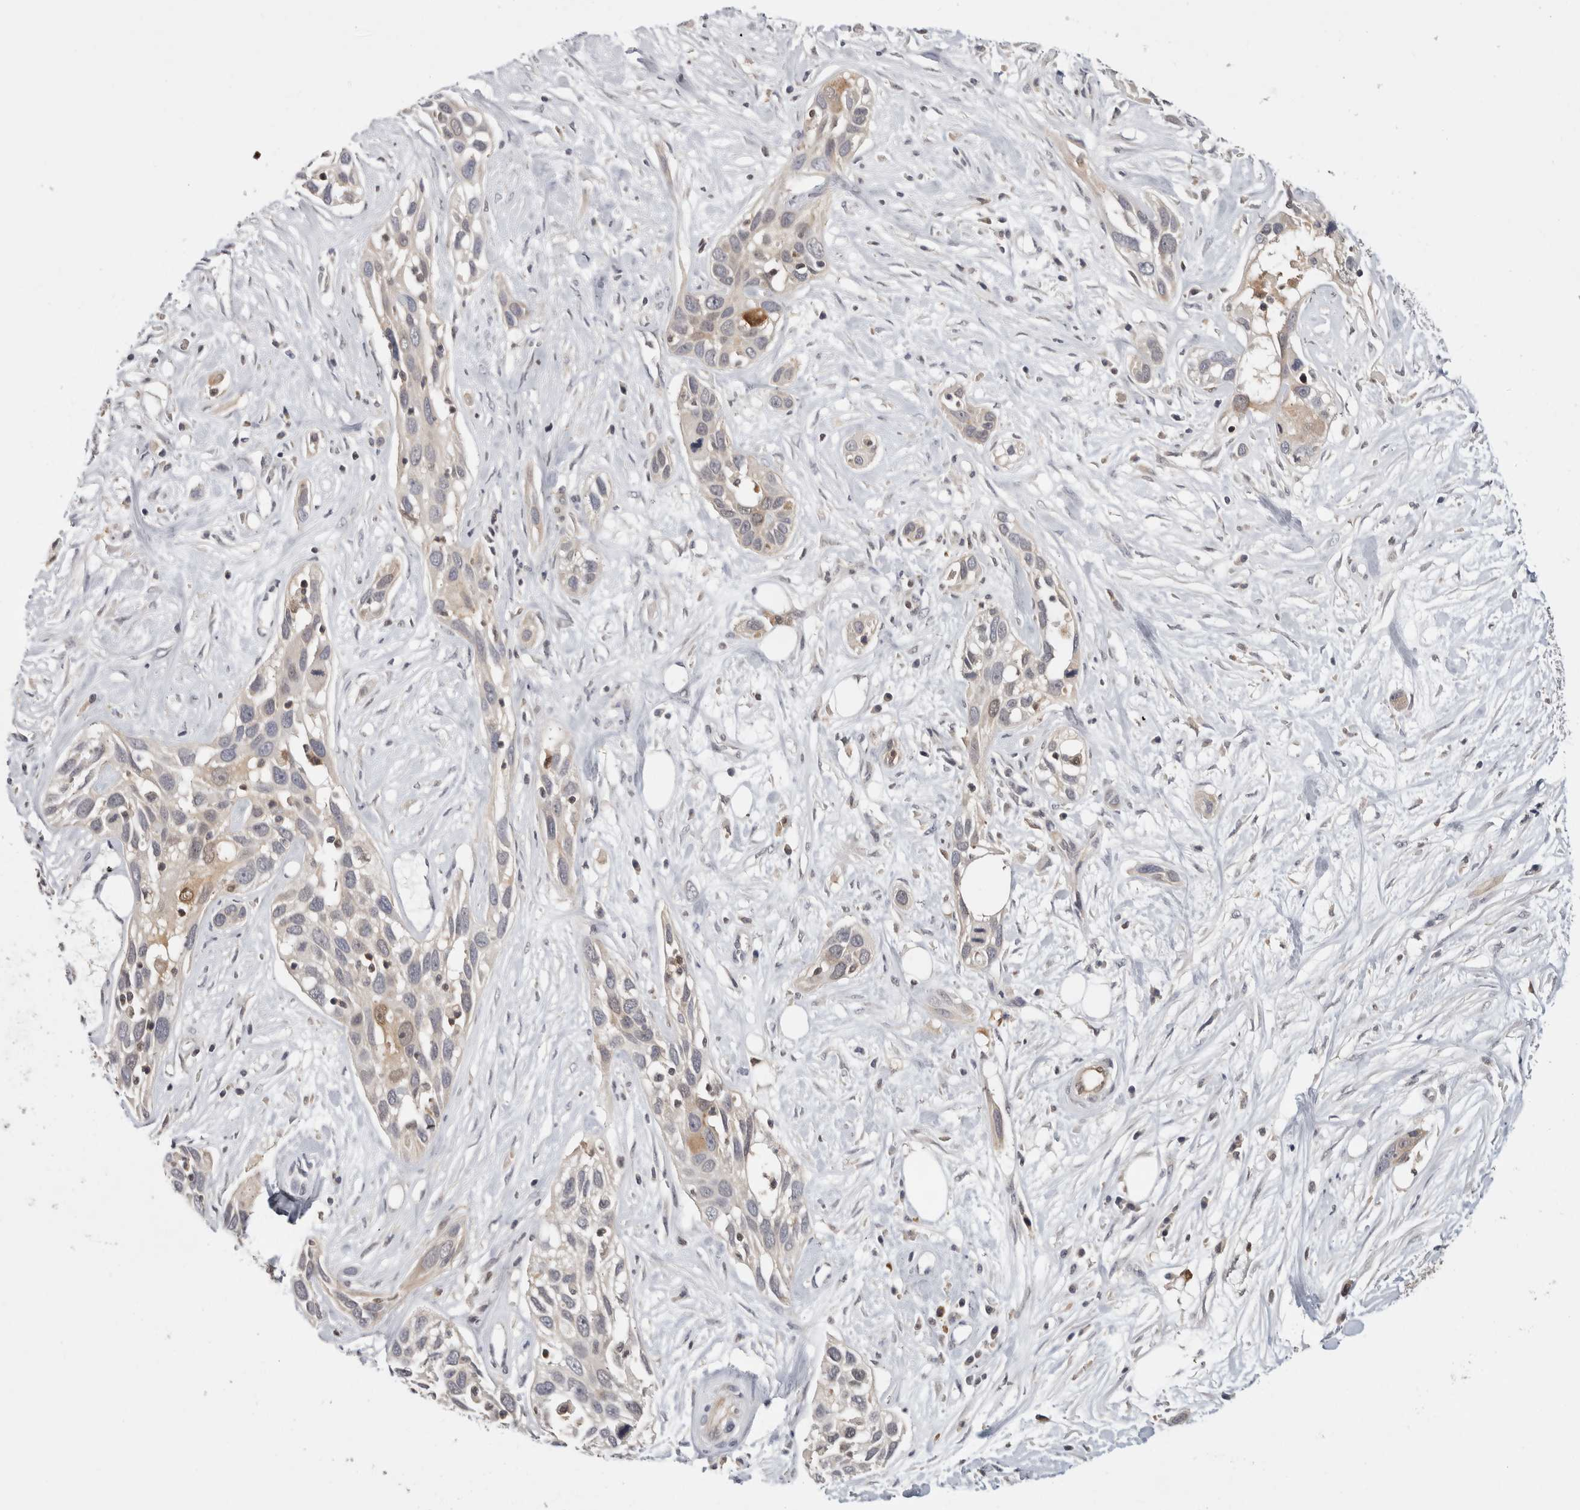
{"staining": {"intensity": "weak", "quantity": "<25%", "location": "cytoplasmic/membranous,nuclear"}, "tissue": "pancreatic cancer", "cell_type": "Tumor cells", "image_type": "cancer", "snomed": [{"axis": "morphology", "description": "Adenocarcinoma, NOS"}, {"axis": "topography", "description": "Pancreas"}], "caption": "Immunohistochemistry (IHC) of human pancreatic cancer (adenocarcinoma) displays no expression in tumor cells.", "gene": "ACAT2", "patient": {"sex": "female", "age": 60}}